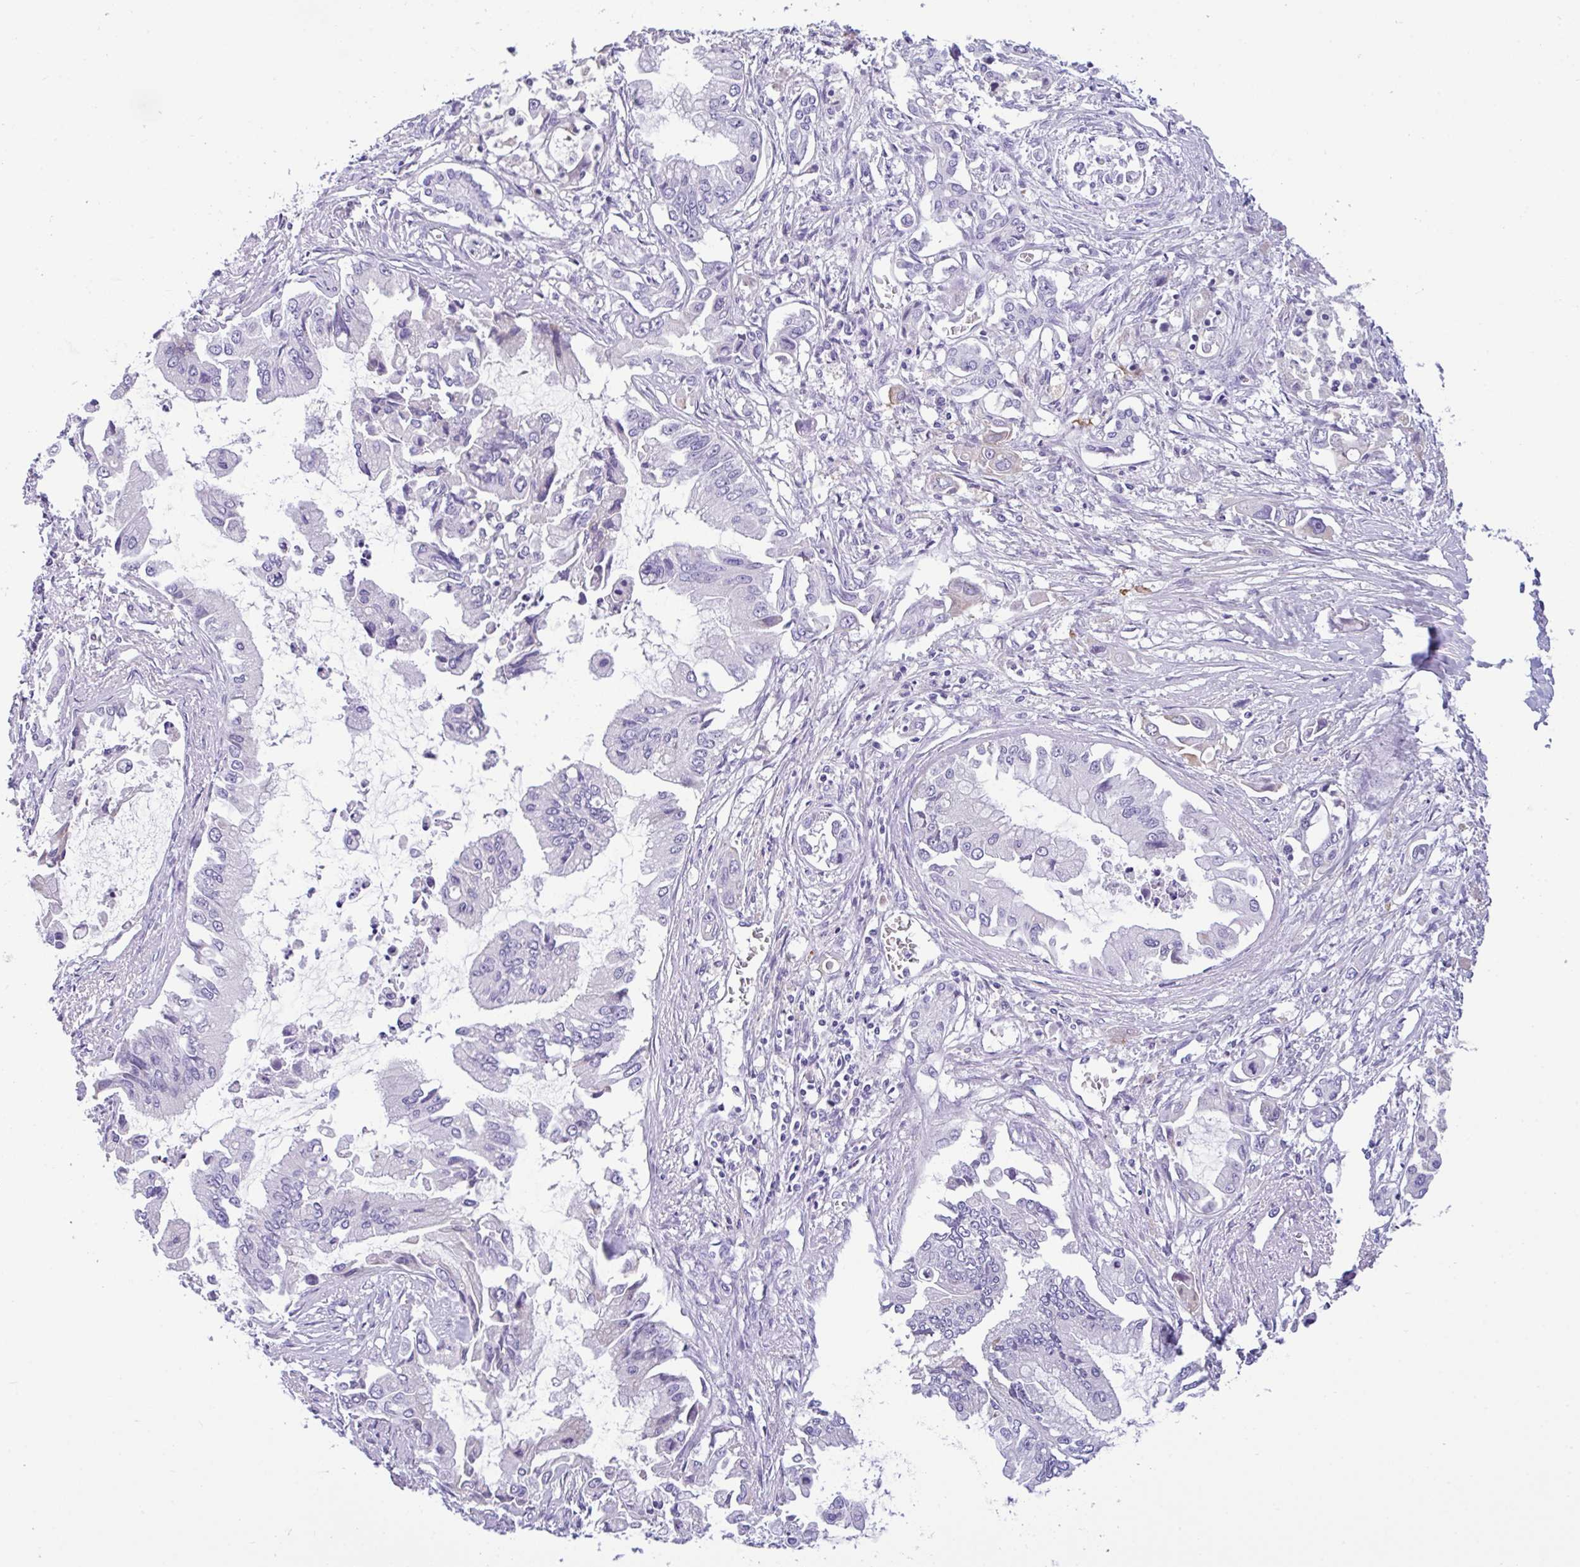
{"staining": {"intensity": "negative", "quantity": "none", "location": "none"}, "tissue": "pancreatic cancer", "cell_type": "Tumor cells", "image_type": "cancer", "snomed": [{"axis": "morphology", "description": "Adenocarcinoma, NOS"}, {"axis": "topography", "description": "Pancreas"}], "caption": "Tumor cells show no significant protein positivity in pancreatic cancer. (Immunohistochemistry, brightfield microscopy, high magnification).", "gene": "FBXL20", "patient": {"sex": "male", "age": 84}}